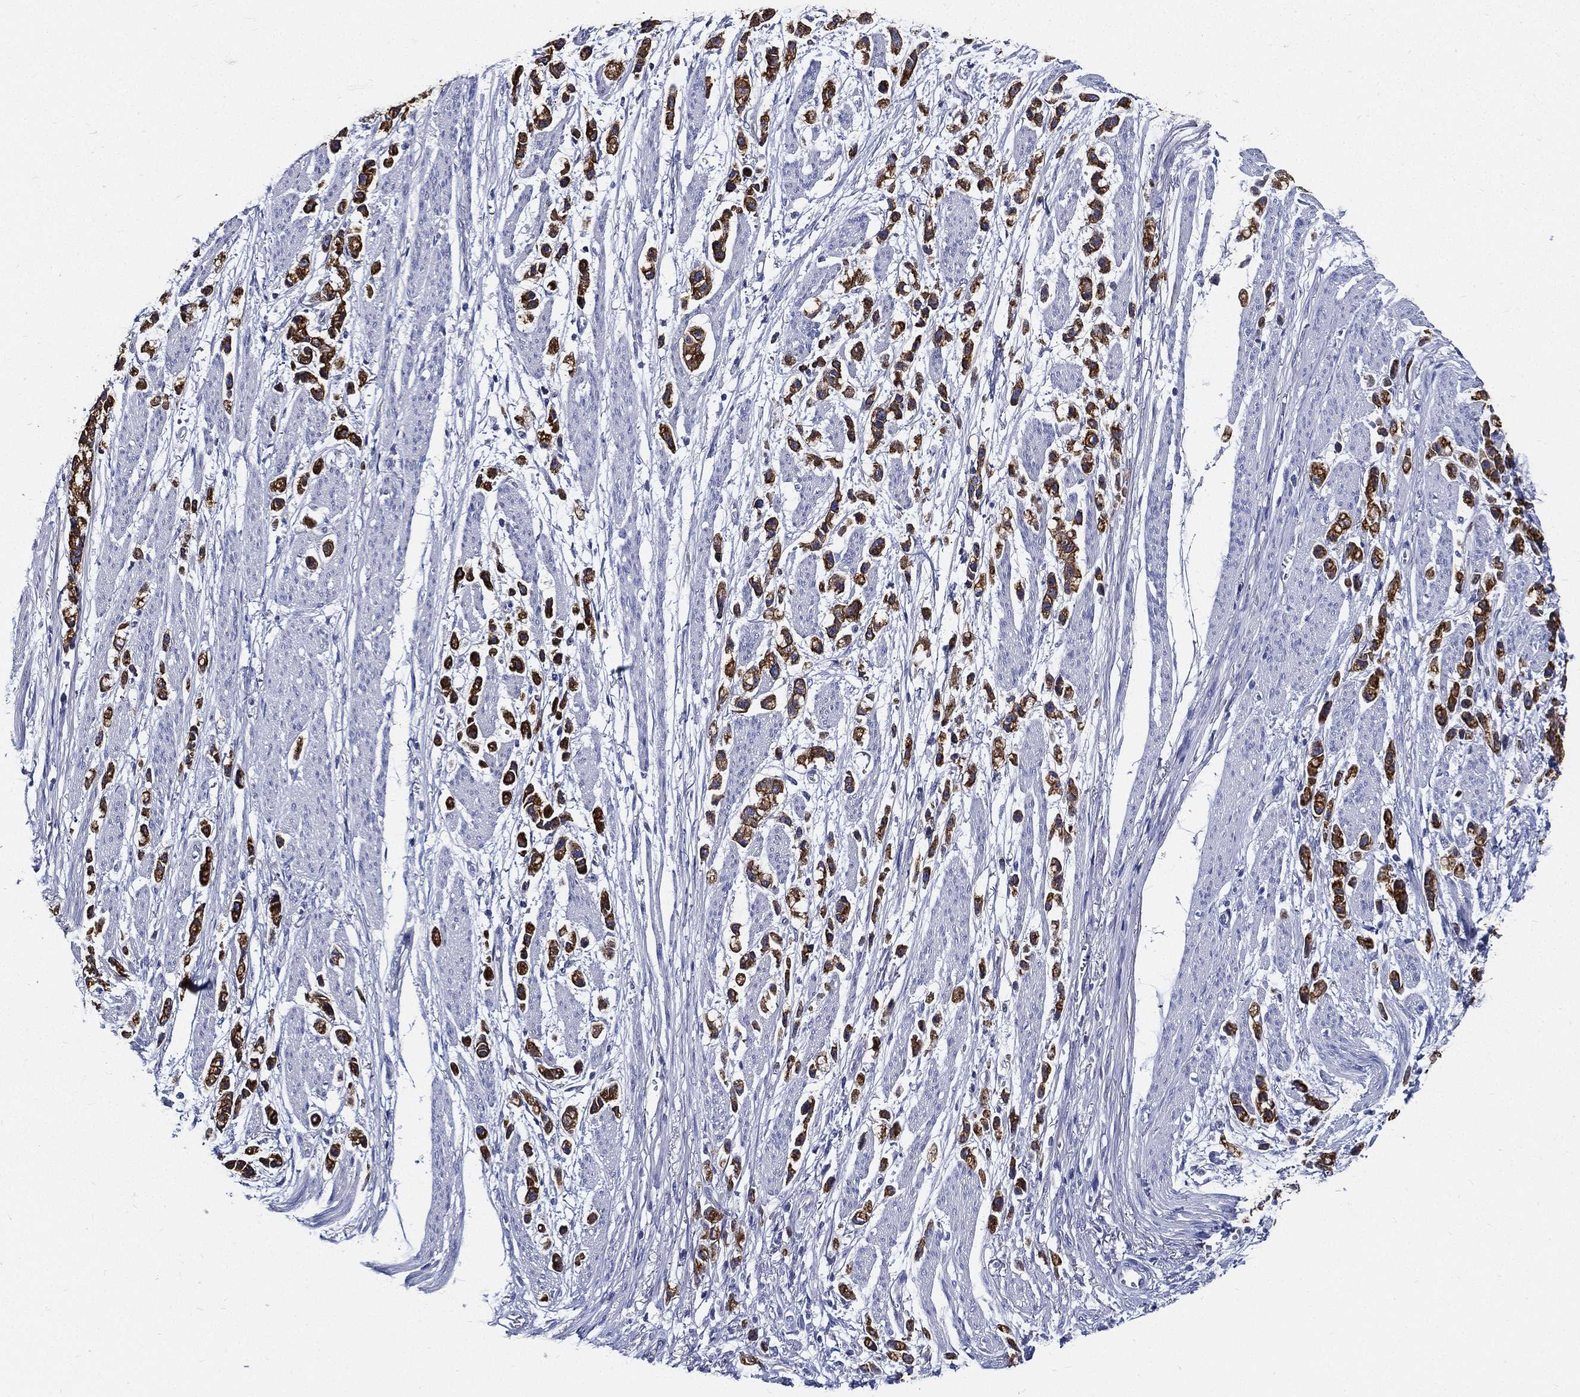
{"staining": {"intensity": "strong", "quantity": ">75%", "location": "cytoplasmic/membranous"}, "tissue": "stomach cancer", "cell_type": "Tumor cells", "image_type": "cancer", "snomed": [{"axis": "morphology", "description": "Adenocarcinoma, NOS"}, {"axis": "topography", "description": "Stomach"}], "caption": "Immunohistochemical staining of stomach cancer reveals high levels of strong cytoplasmic/membranous staining in about >75% of tumor cells.", "gene": "NEDD9", "patient": {"sex": "female", "age": 81}}